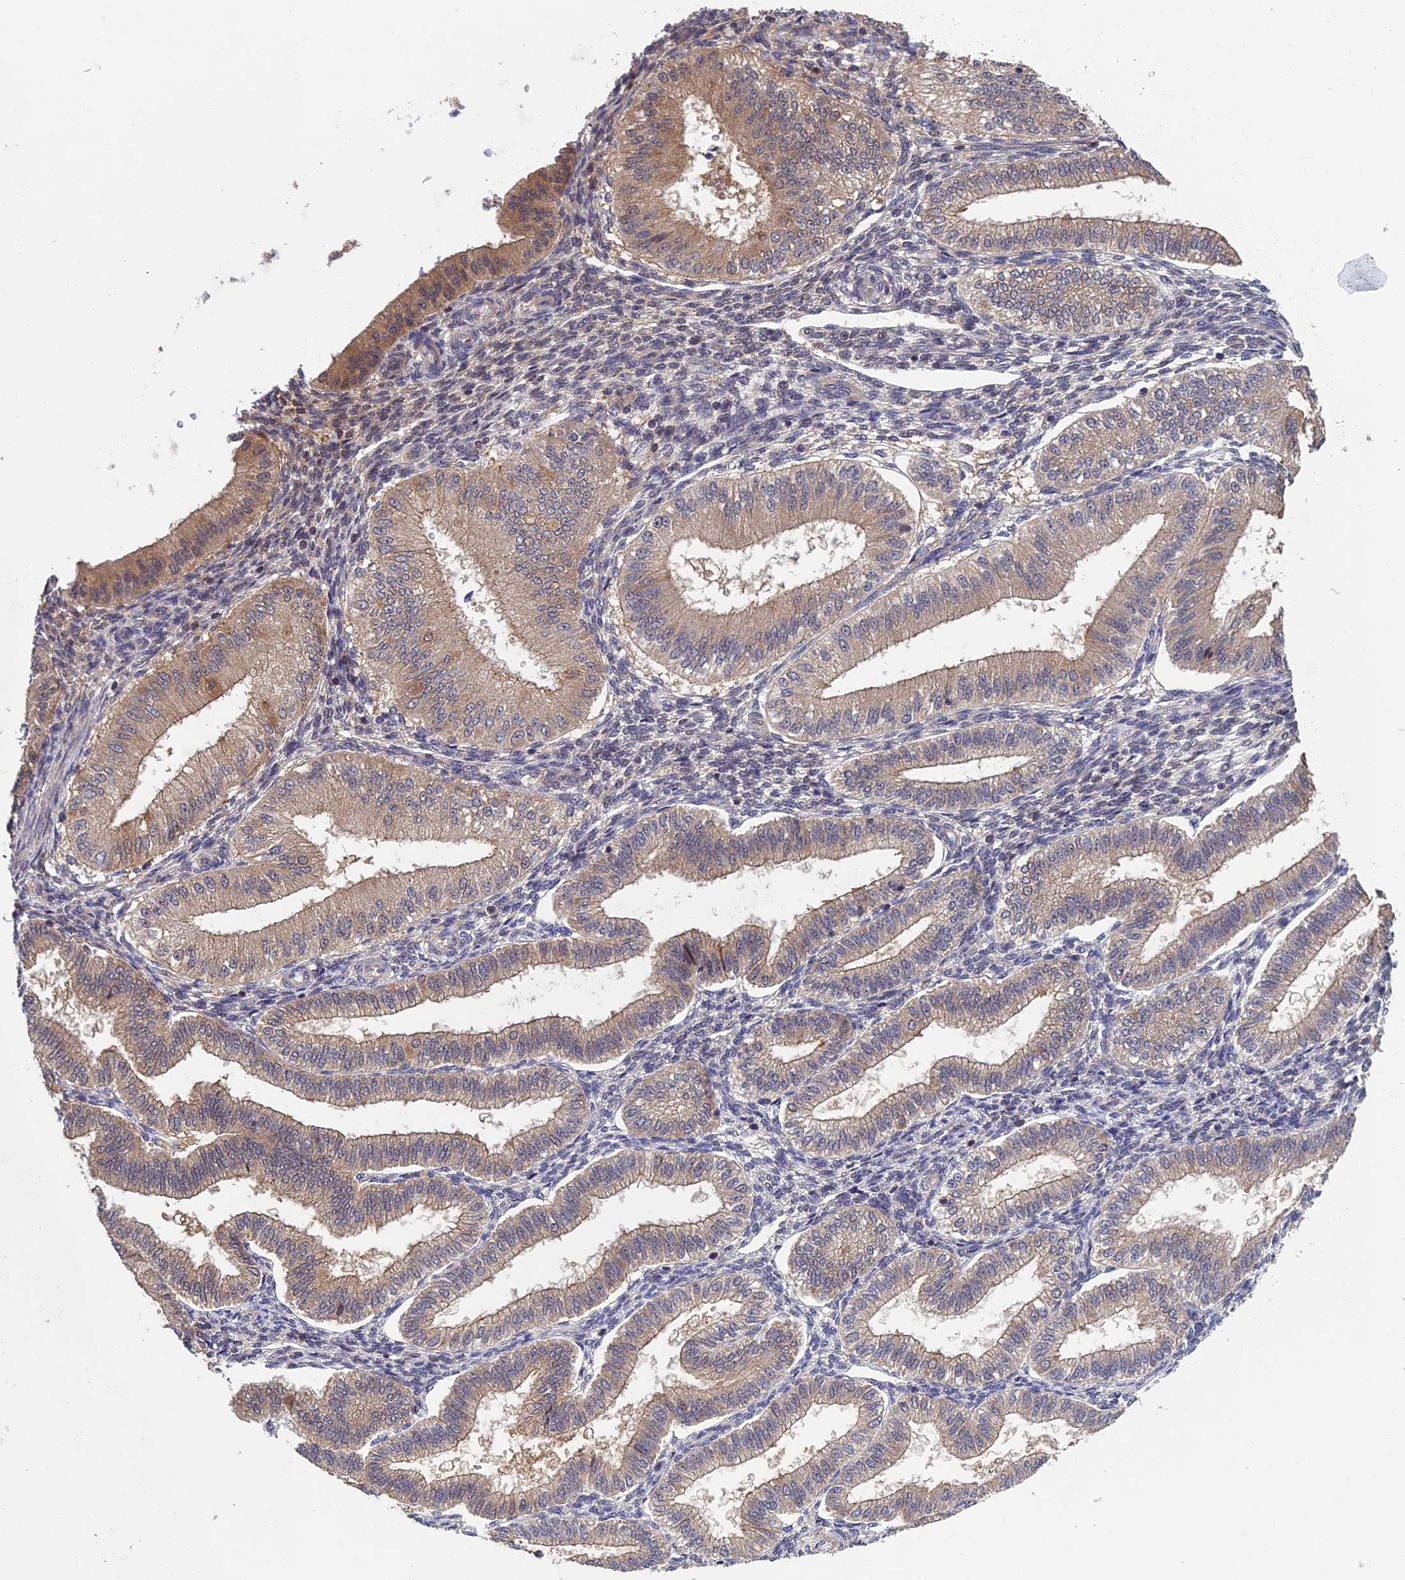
{"staining": {"intensity": "negative", "quantity": "none", "location": "none"}, "tissue": "endometrium", "cell_type": "Cells in endometrial stroma", "image_type": "normal", "snomed": [{"axis": "morphology", "description": "Normal tissue, NOS"}, {"axis": "topography", "description": "Endometrium"}], "caption": "DAB immunohistochemical staining of normal endometrium exhibits no significant expression in cells in endometrial stroma.", "gene": "LCMT1", "patient": {"sex": "female", "age": 39}}